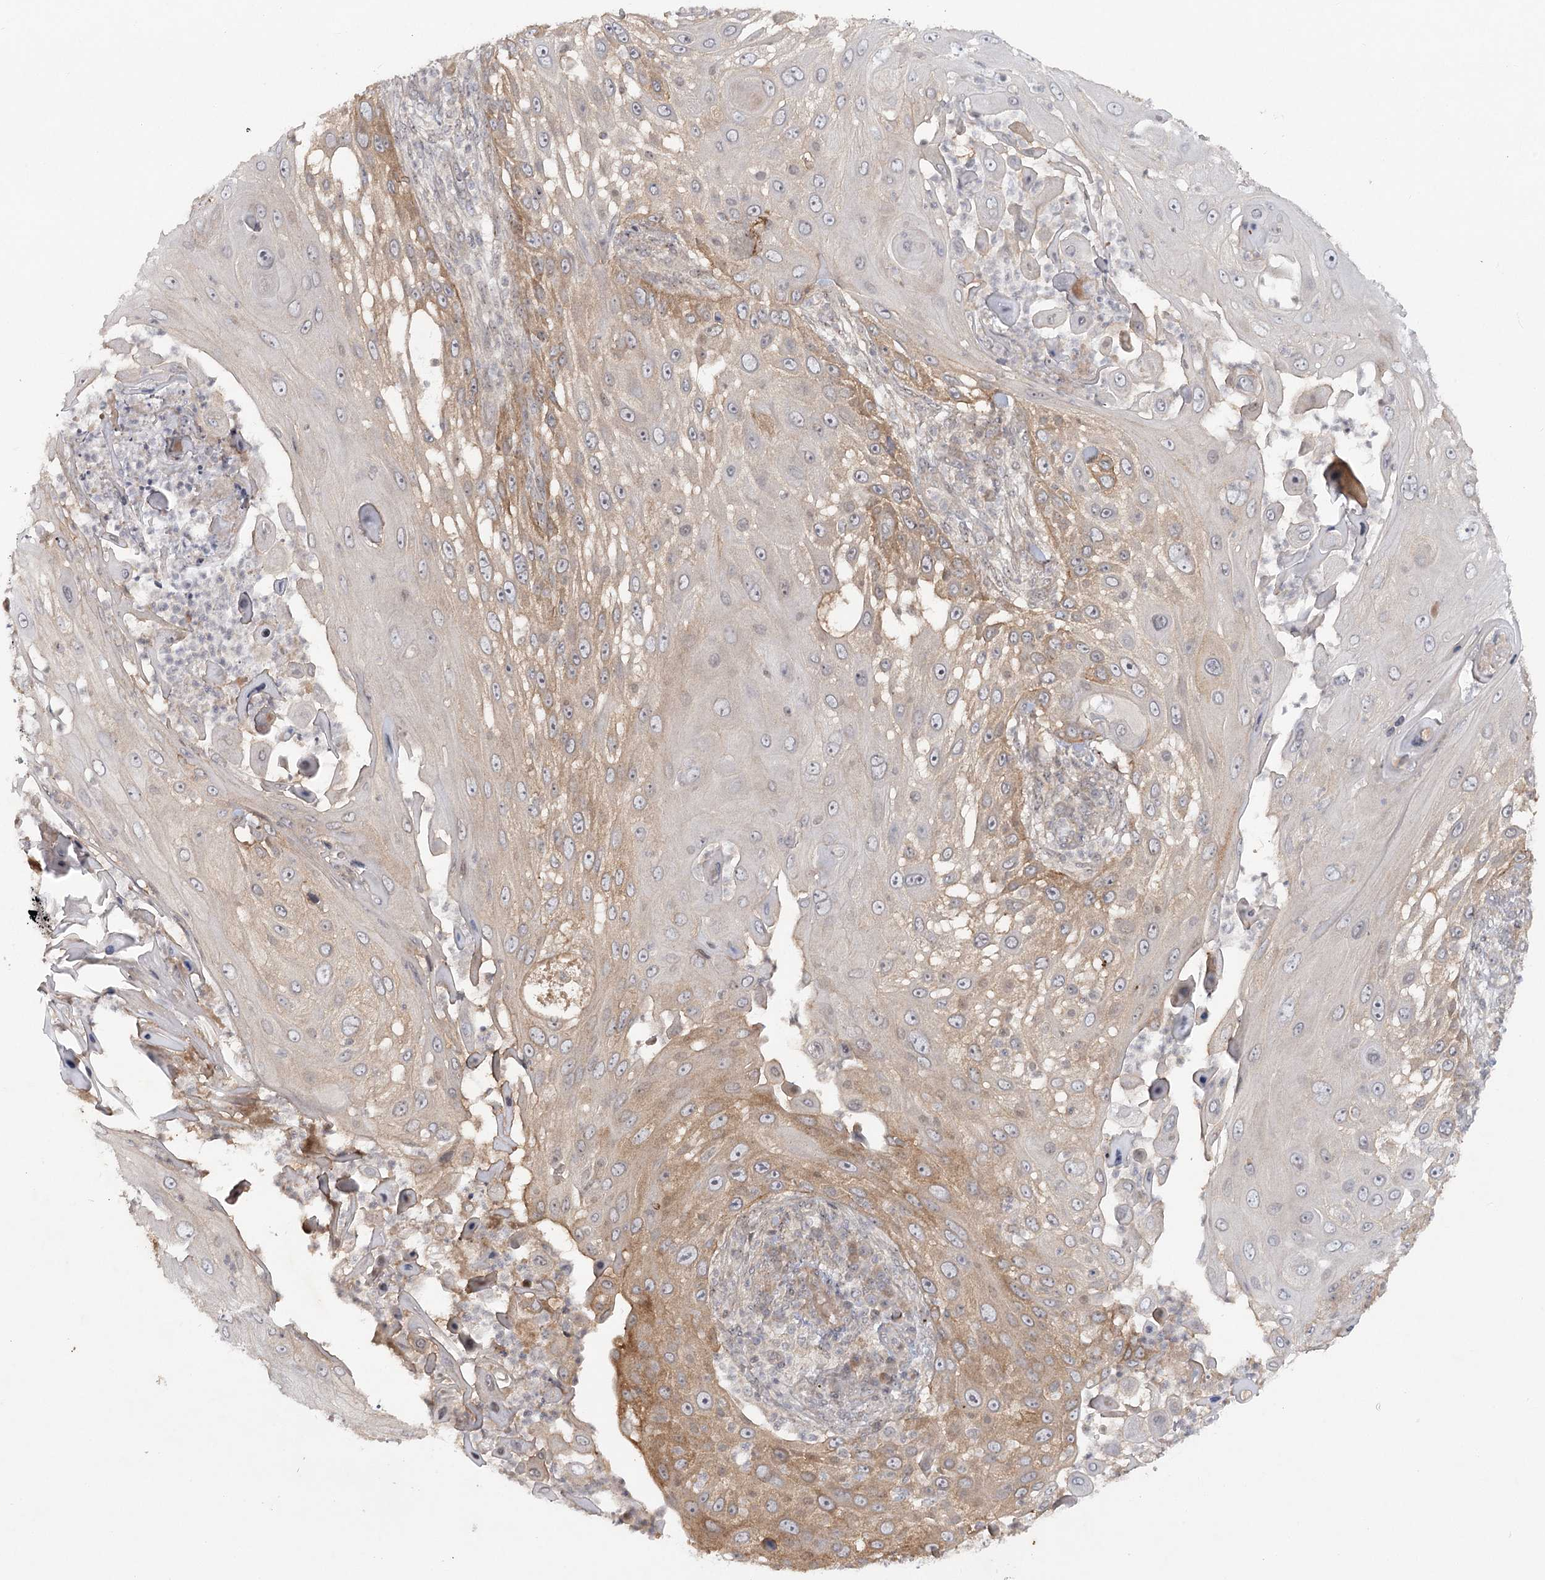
{"staining": {"intensity": "moderate", "quantity": "<25%", "location": "cytoplasmic/membranous"}, "tissue": "skin cancer", "cell_type": "Tumor cells", "image_type": "cancer", "snomed": [{"axis": "morphology", "description": "Squamous cell carcinoma, NOS"}, {"axis": "topography", "description": "Skin"}], "caption": "There is low levels of moderate cytoplasmic/membranous expression in tumor cells of skin squamous cell carcinoma, as demonstrated by immunohistochemical staining (brown color).", "gene": "SH2D3A", "patient": {"sex": "female", "age": 44}}